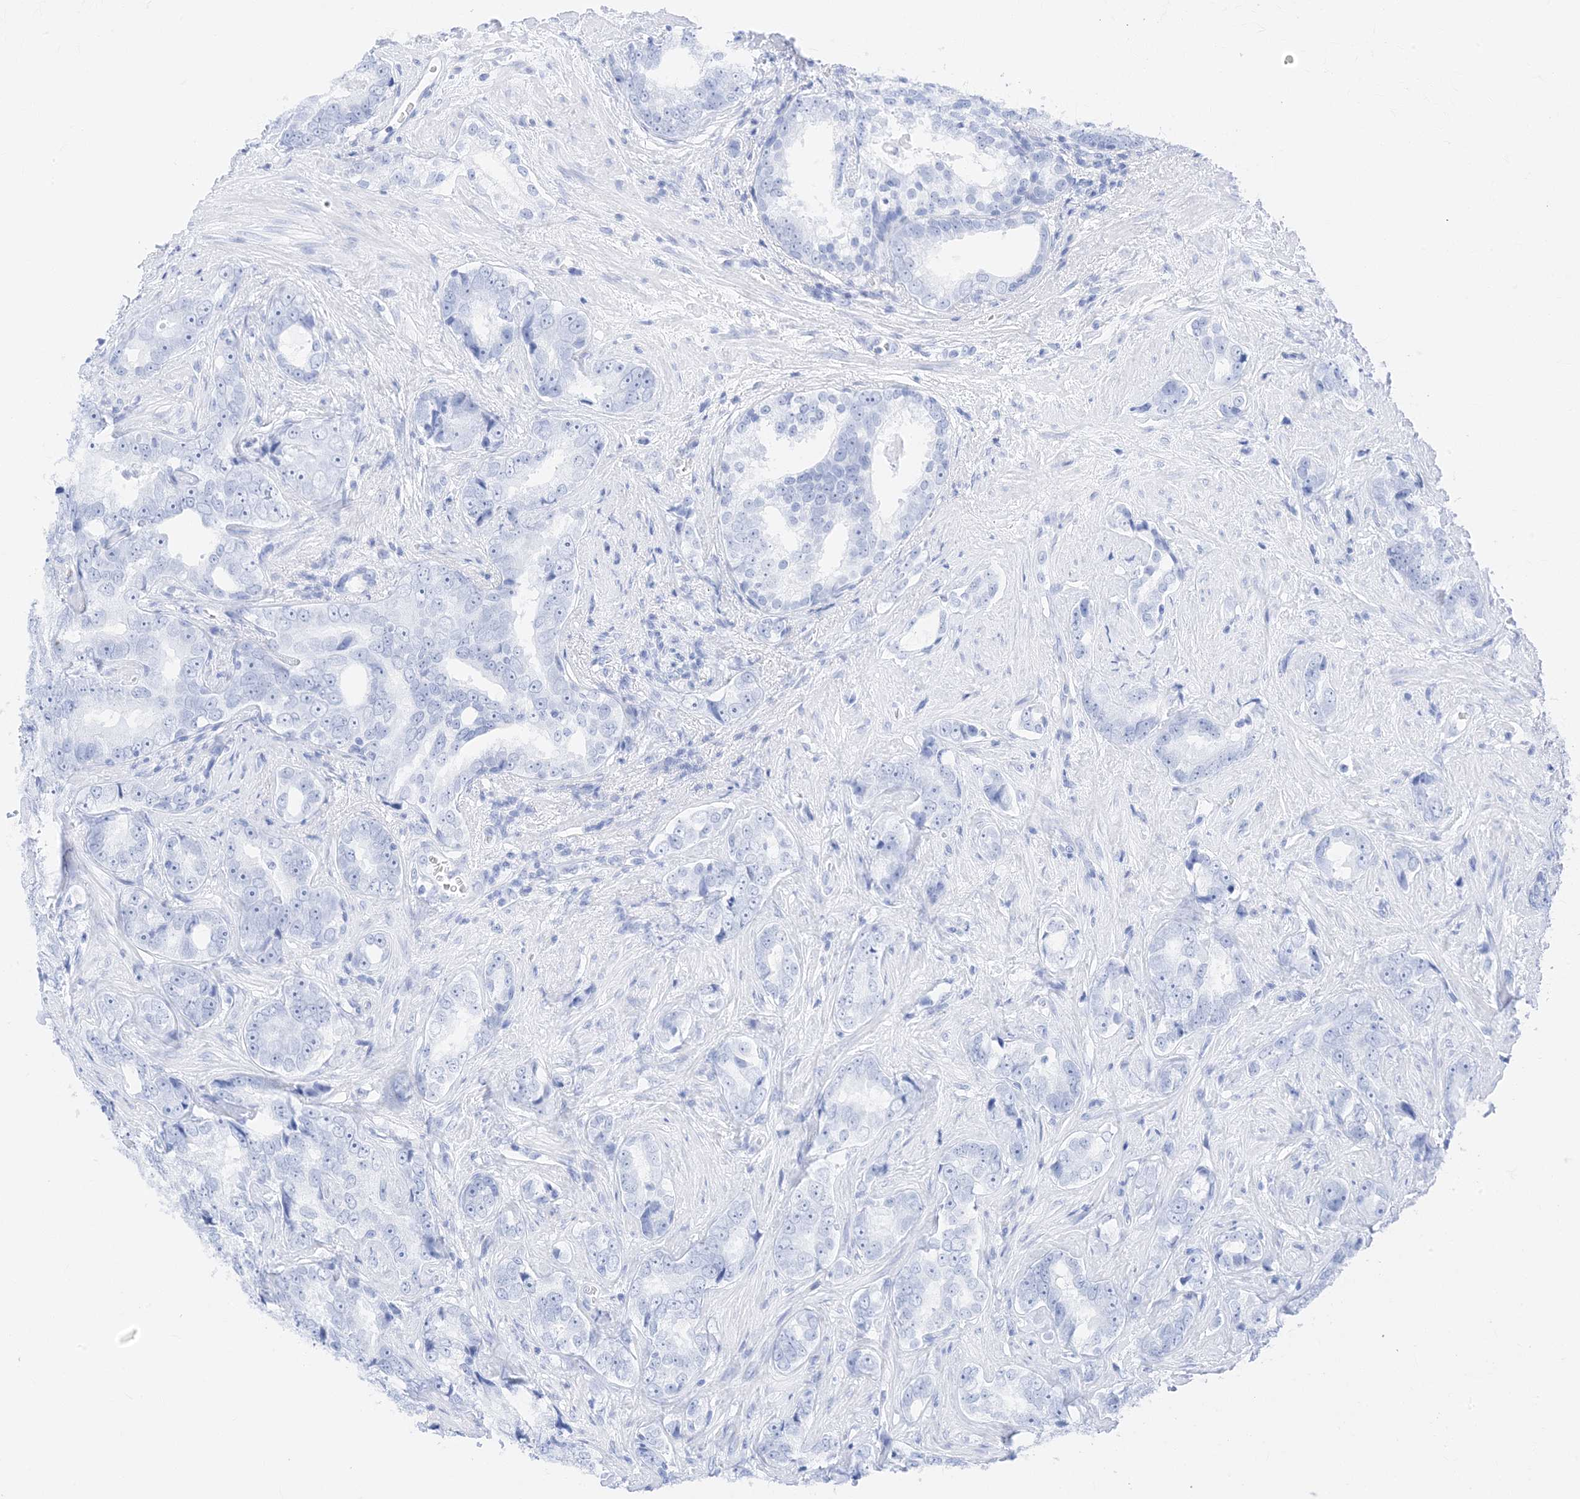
{"staining": {"intensity": "negative", "quantity": "none", "location": "none"}, "tissue": "prostate cancer", "cell_type": "Tumor cells", "image_type": "cancer", "snomed": [{"axis": "morphology", "description": "Adenocarcinoma, High grade"}, {"axis": "topography", "description": "Prostate"}], "caption": "An immunohistochemistry (IHC) histopathology image of high-grade adenocarcinoma (prostate) is shown. There is no staining in tumor cells of high-grade adenocarcinoma (prostate). (DAB immunohistochemistry (IHC) visualized using brightfield microscopy, high magnification).", "gene": "MUC17", "patient": {"sex": "male", "age": 66}}